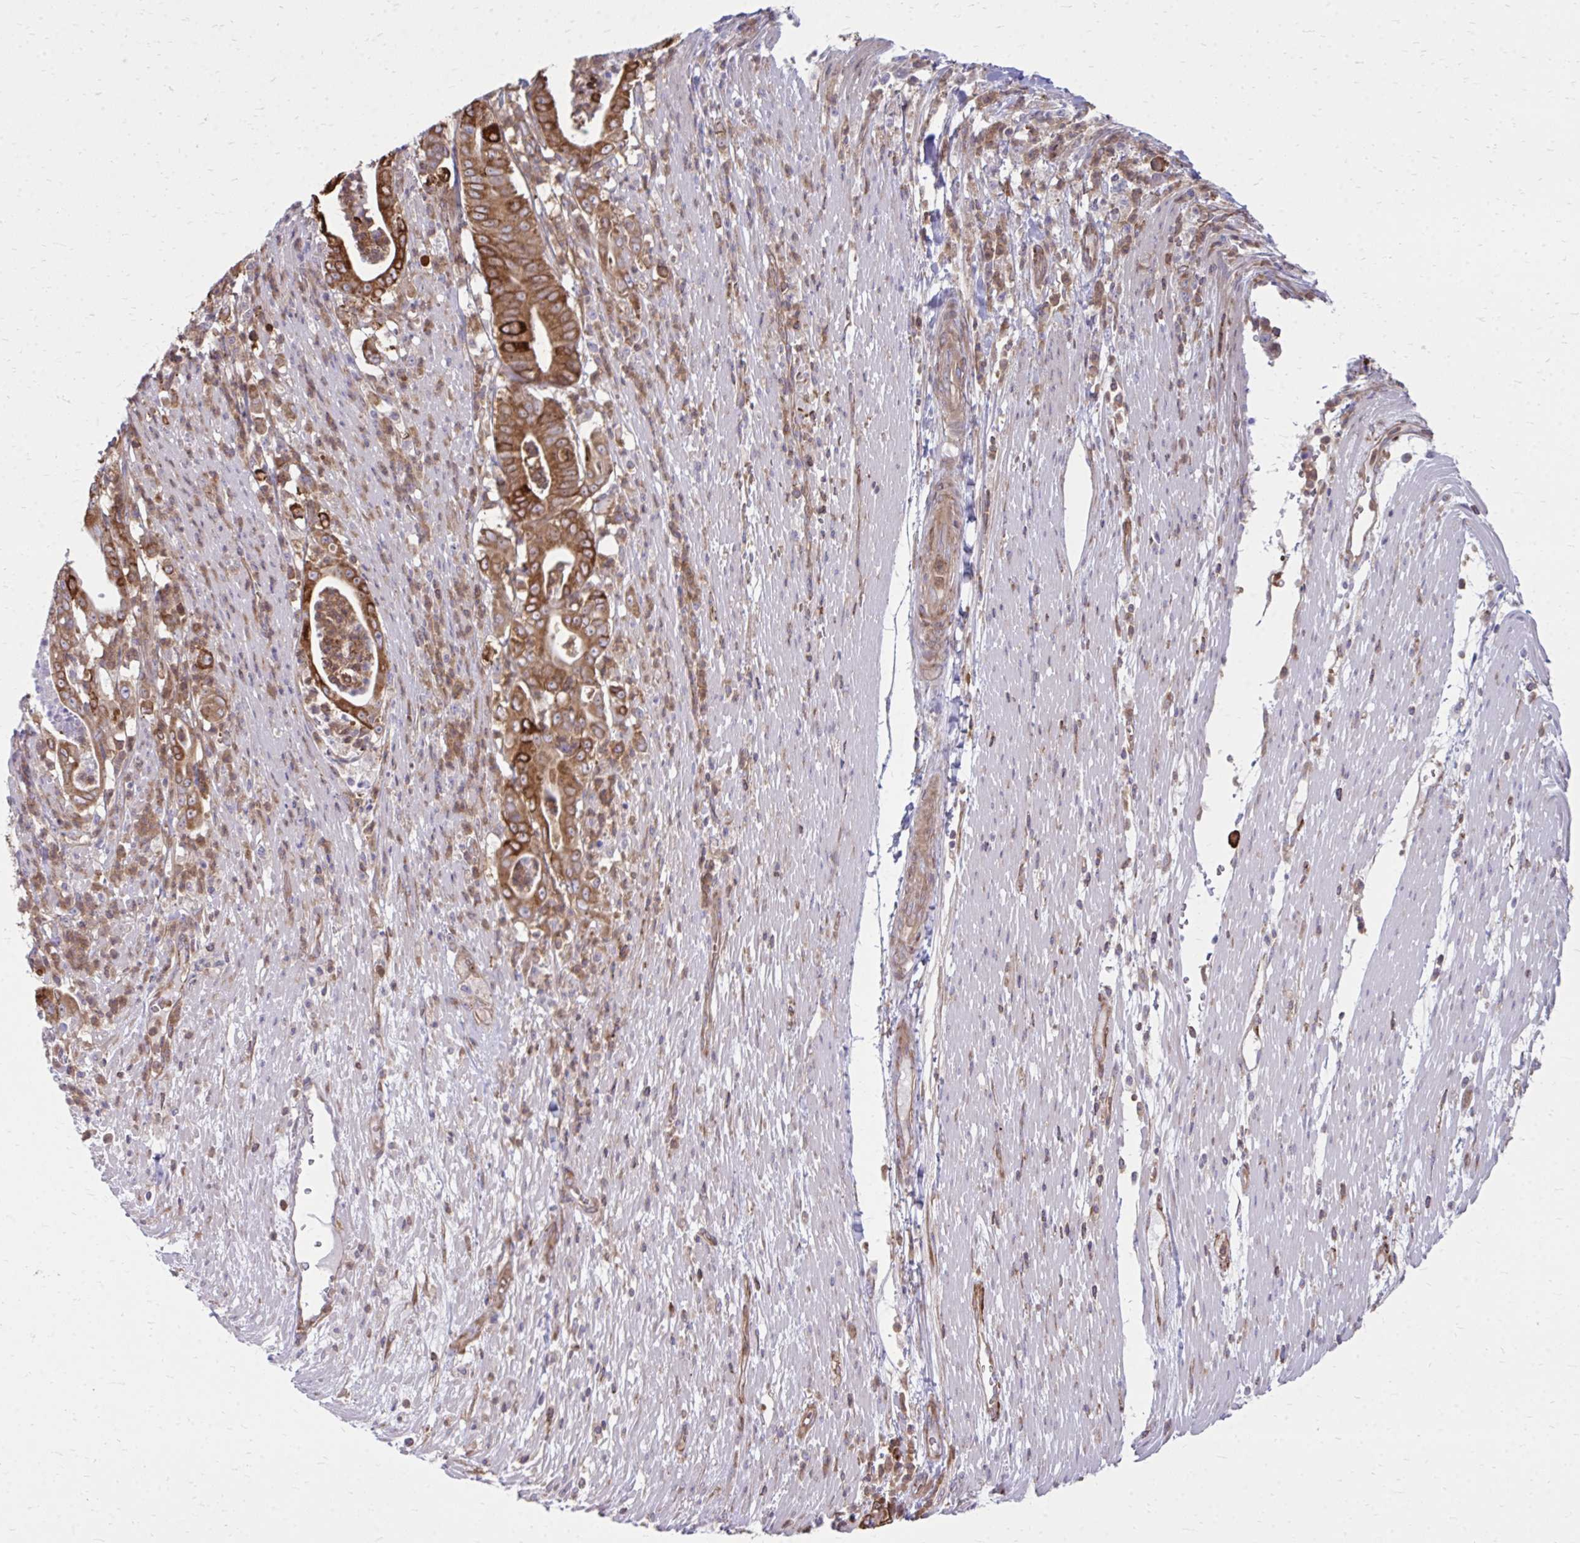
{"staining": {"intensity": "strong", "quantity": ">75%", "location": "cytoplasmic/membranous"}, "tissue": "pancreatic cancer", "cell_type": "Tumor cells", "image_type": "cancer", "snomed": [{"axis": "morphology", "description": "Adenocarcinoma, NOS"}, {"axis": "topography", "description": "Pancreas"}], "caption": "Strong cytoplasmic/membranous protein staining is seen in approximately >75% of tumor cells in pancreatic adenocarcinoma.", "gene": "ASAP1", "patient": {"sex": "male", "age": 71}}